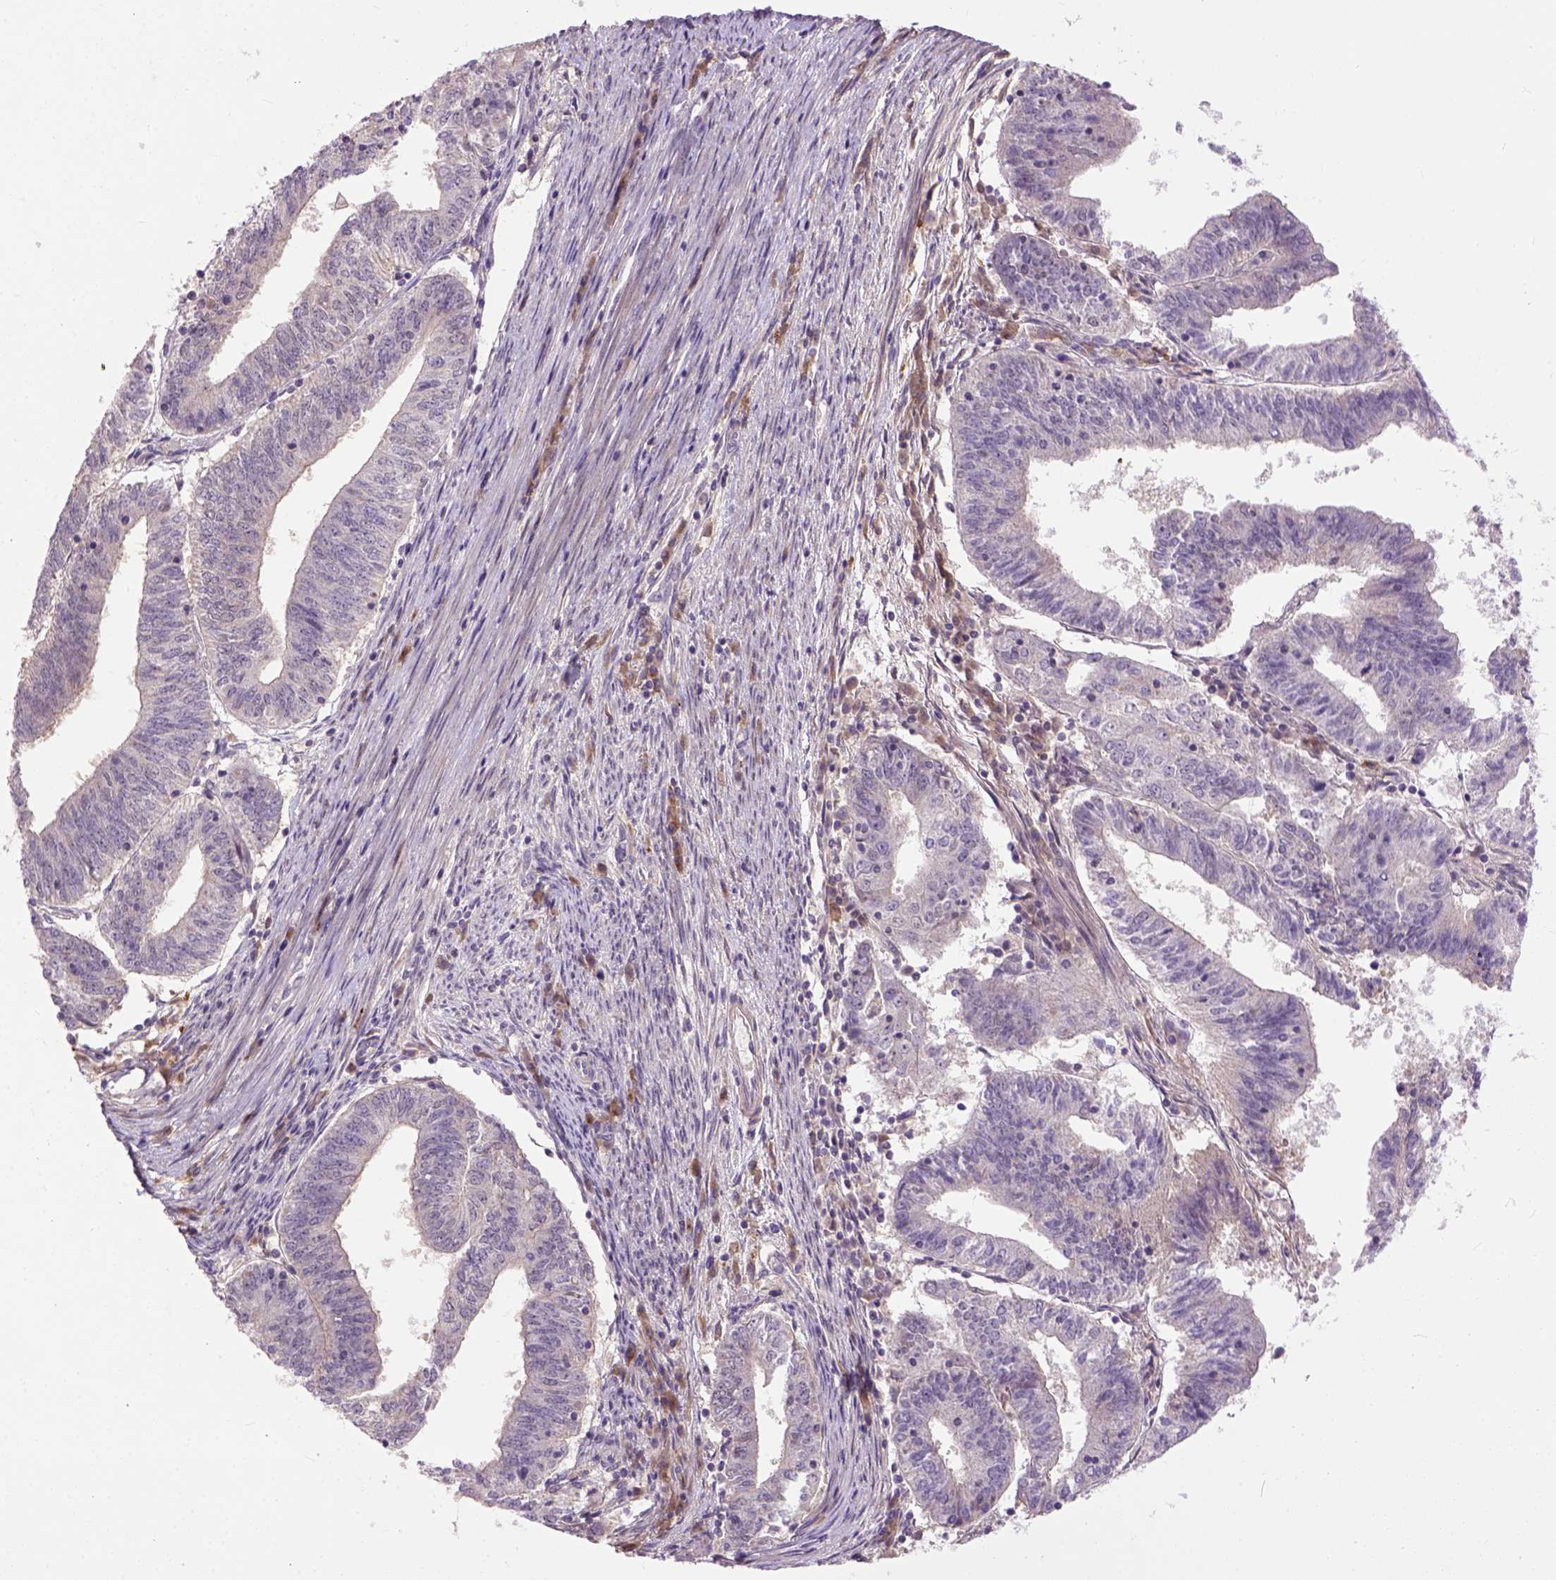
{"staining": {"intensity": "negative", "quantity": "none", "location": "none"}, "tissue": "endometrial cancer", "cell_type": "Tumor cells", "image_type": "cancer", "snomed": [{"axis": "morphology", "description": "Adenocarcinoma, NOS"}, {"axis": "topography", "description": "Endometrium"}], "caption": "The photomicrograph exhibits no staining of tumor cells in endometrial cancer (adenocarcinoma).", "gene": "CPNE1", "patient": {"sex": "female", "age": 82}}